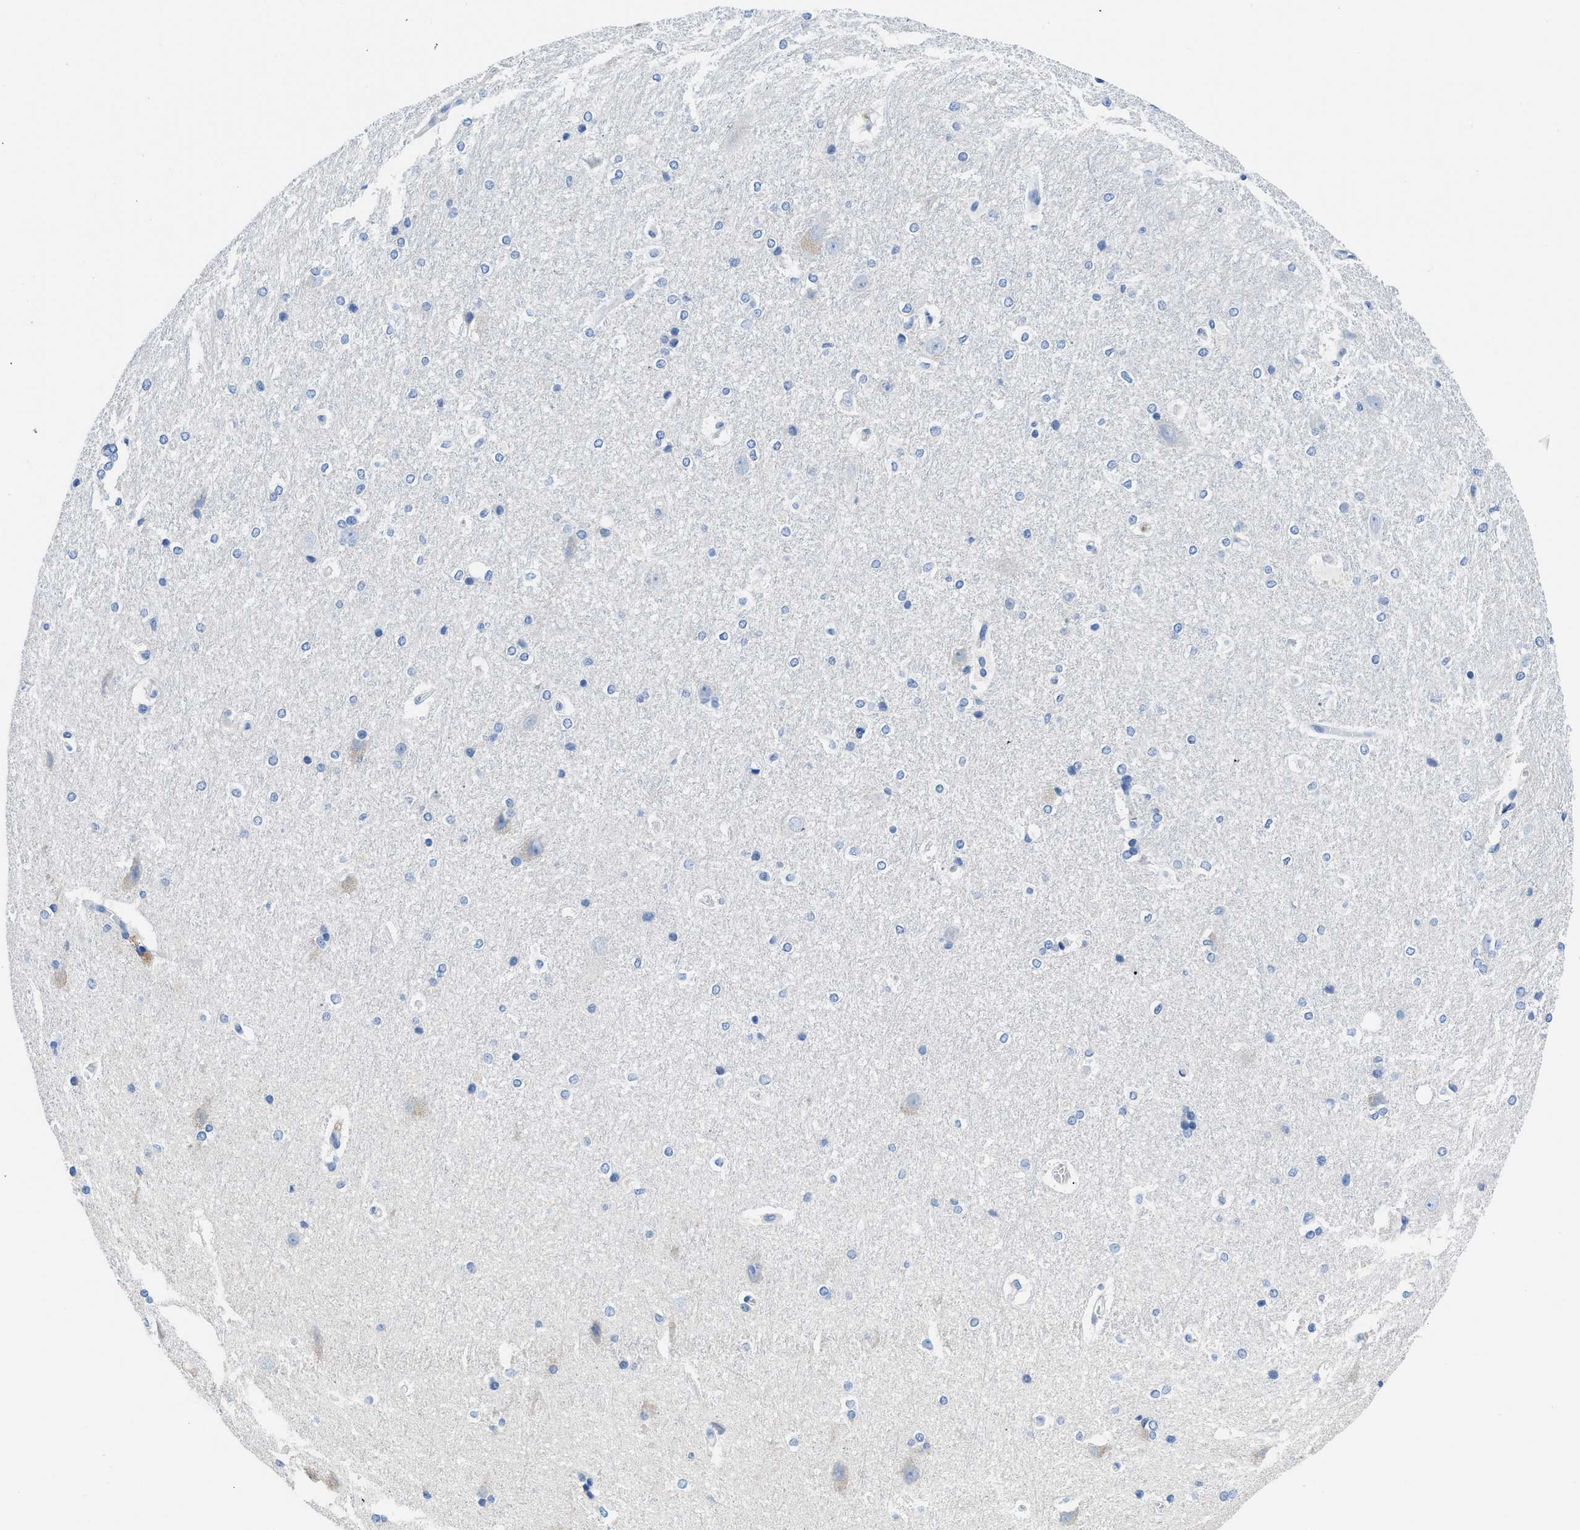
{"staining": {"intensity": "negative", "quantity": "none", "location": "none"}, "tissue": "hippocampus", "cell_type": "Glial cells", "image_type": "normal", "snomed": [{"axis": "morphology", "description": "Normal tissue, NOS"}, {"axis": "topography", "description": "Hippocampus"}], "caption": "A high-resolution image shows immunohistochemistry staining of unremarkable hippocampus, which shows no significant positivity in glial cells. Brightfield microscopy of immunohistochemistry (IHC) stained with DAB (brown) and hematoxylin (blue), captured at high magnification.", "gene": "NEB", "patient": {"sex": "female", "age": 19}}